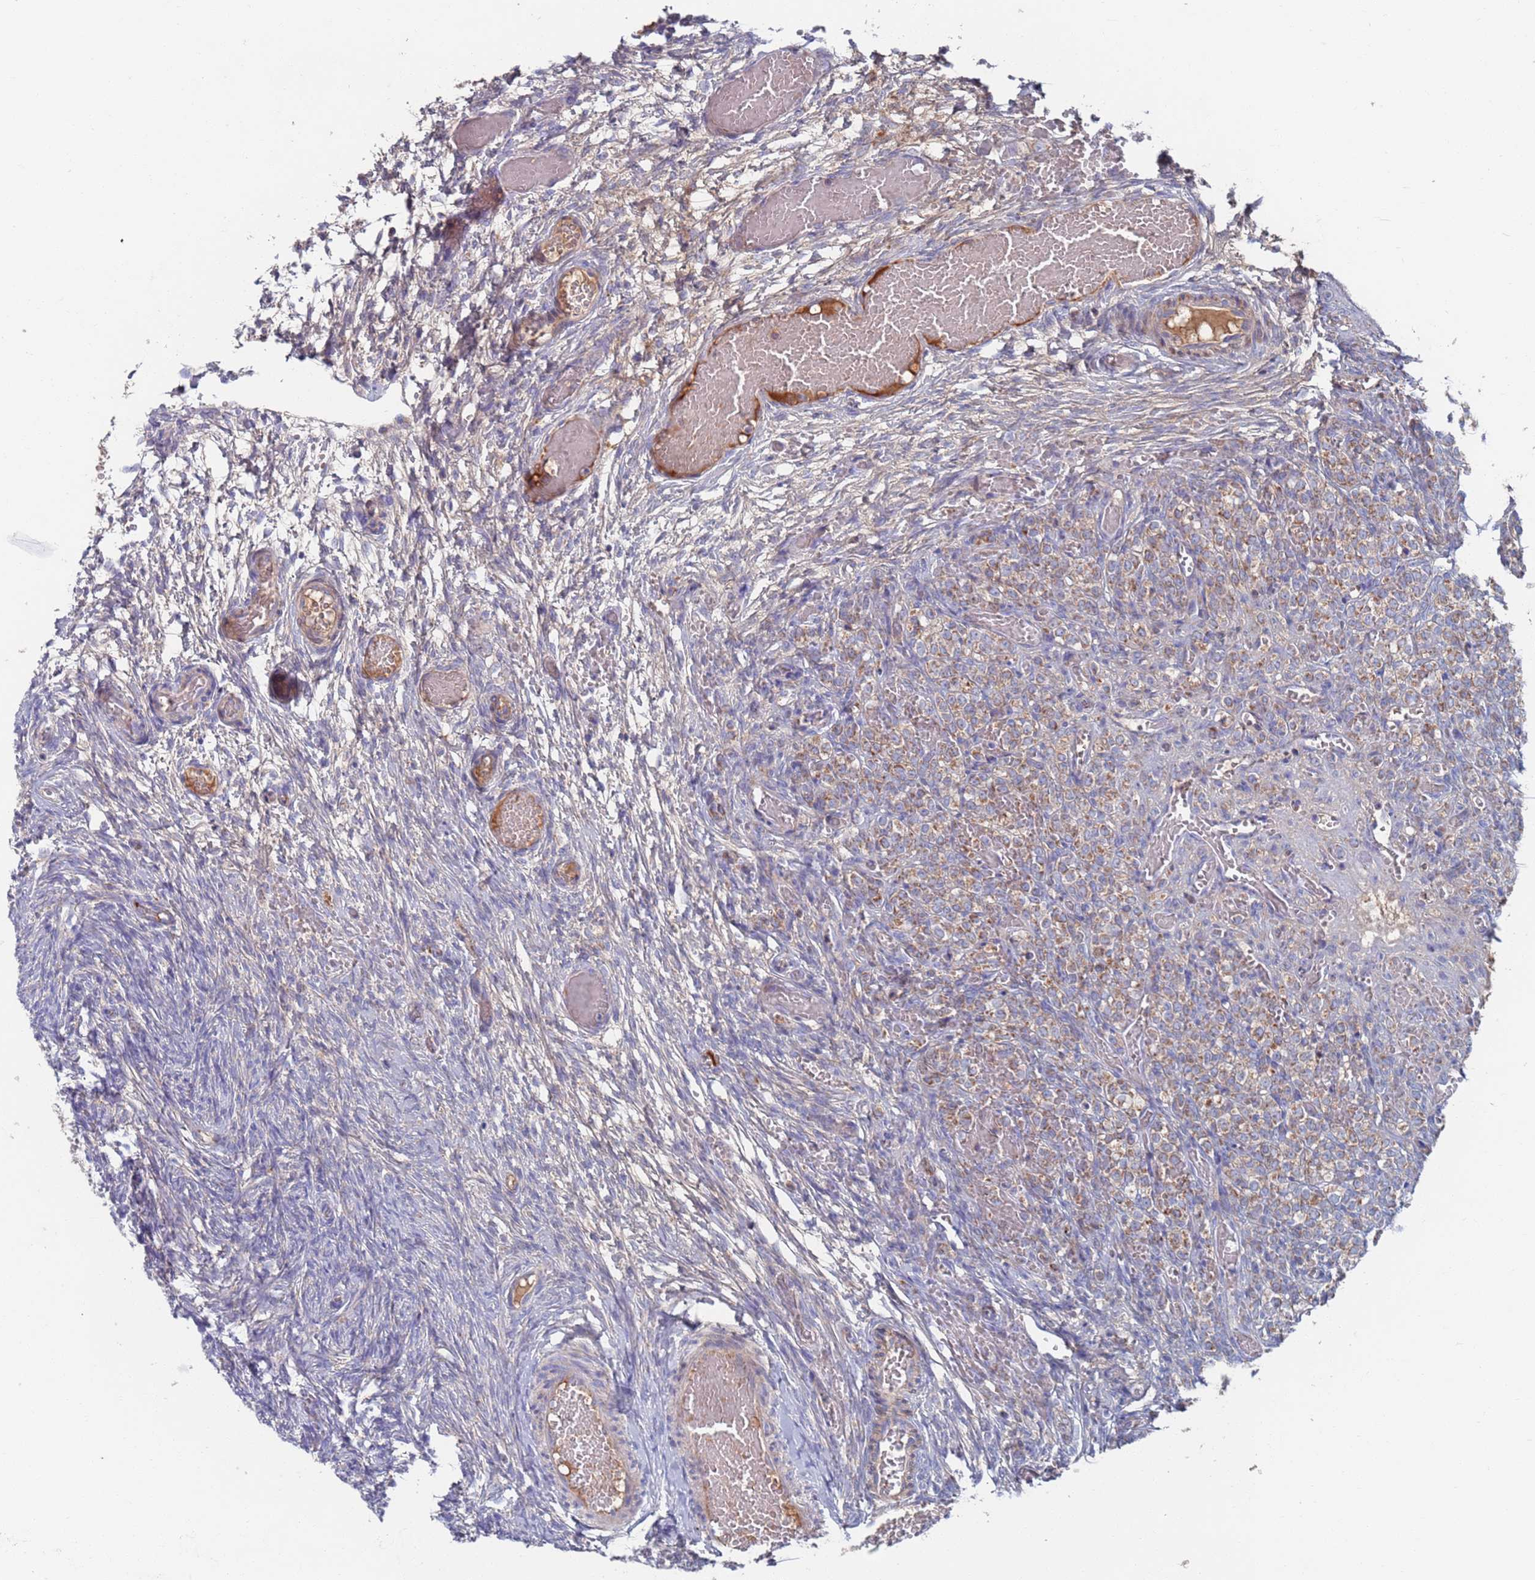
{"staining": {"intensity": "weak", "quantity": "<25%", "location": "cytoplasmic/membranous"}, "tissue": "ovary", "cell_type": "Ovarian stroma cells", "image_type": "normal", "snomed": [{"axis": "morphology", "description": "Adenocarcinoma, NOS"}, {"axis": "topography", "description": "Endometrium"}], "caption": "This is an immunohistochemistry (IHC) micrograph of benign human ovary. There is no positivity in ovarian stroma cells.", "gene": "MRPL22", "patient": {"sex": "female", "age": 32}}